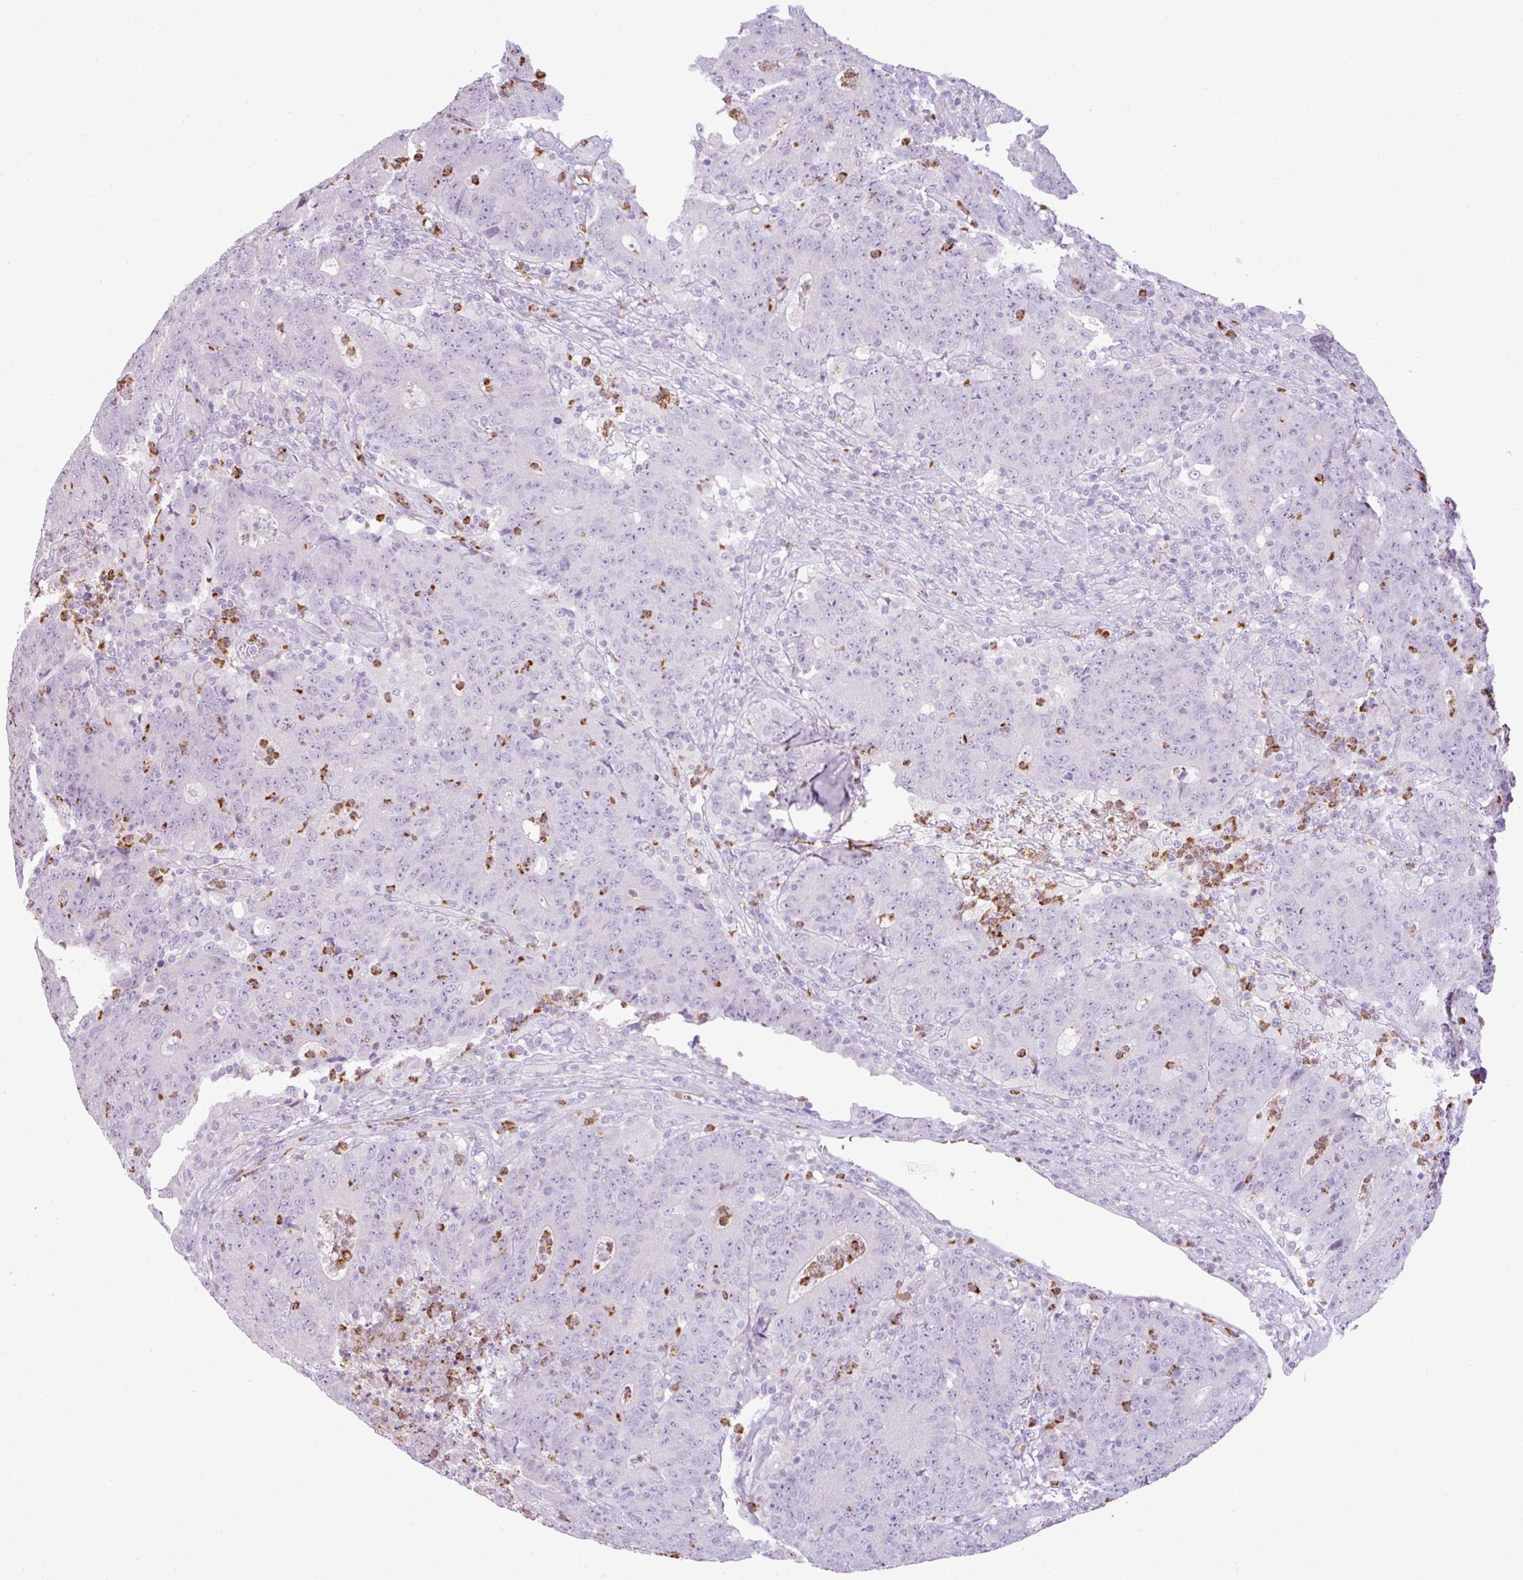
{"staining": {"intensity": "negative", "quantity": "none", "location": "none"}, "tissue": "colorectal cancer", "cell_type": "Tumor cells", "image_type": "cancer", "snomed": [{"axis": "morphology", "description": "Adenocarcinoma, NOS"}, {"axis": "topography", "description": "Colon"}], "caption": "A high-resolution micrograph shows IHC staining of adenocarcinoma (colorectal), which shows no significant staining in tumor cells.", "gene": "HTR3E", "patient": {"sex": "female", "age": 75}}